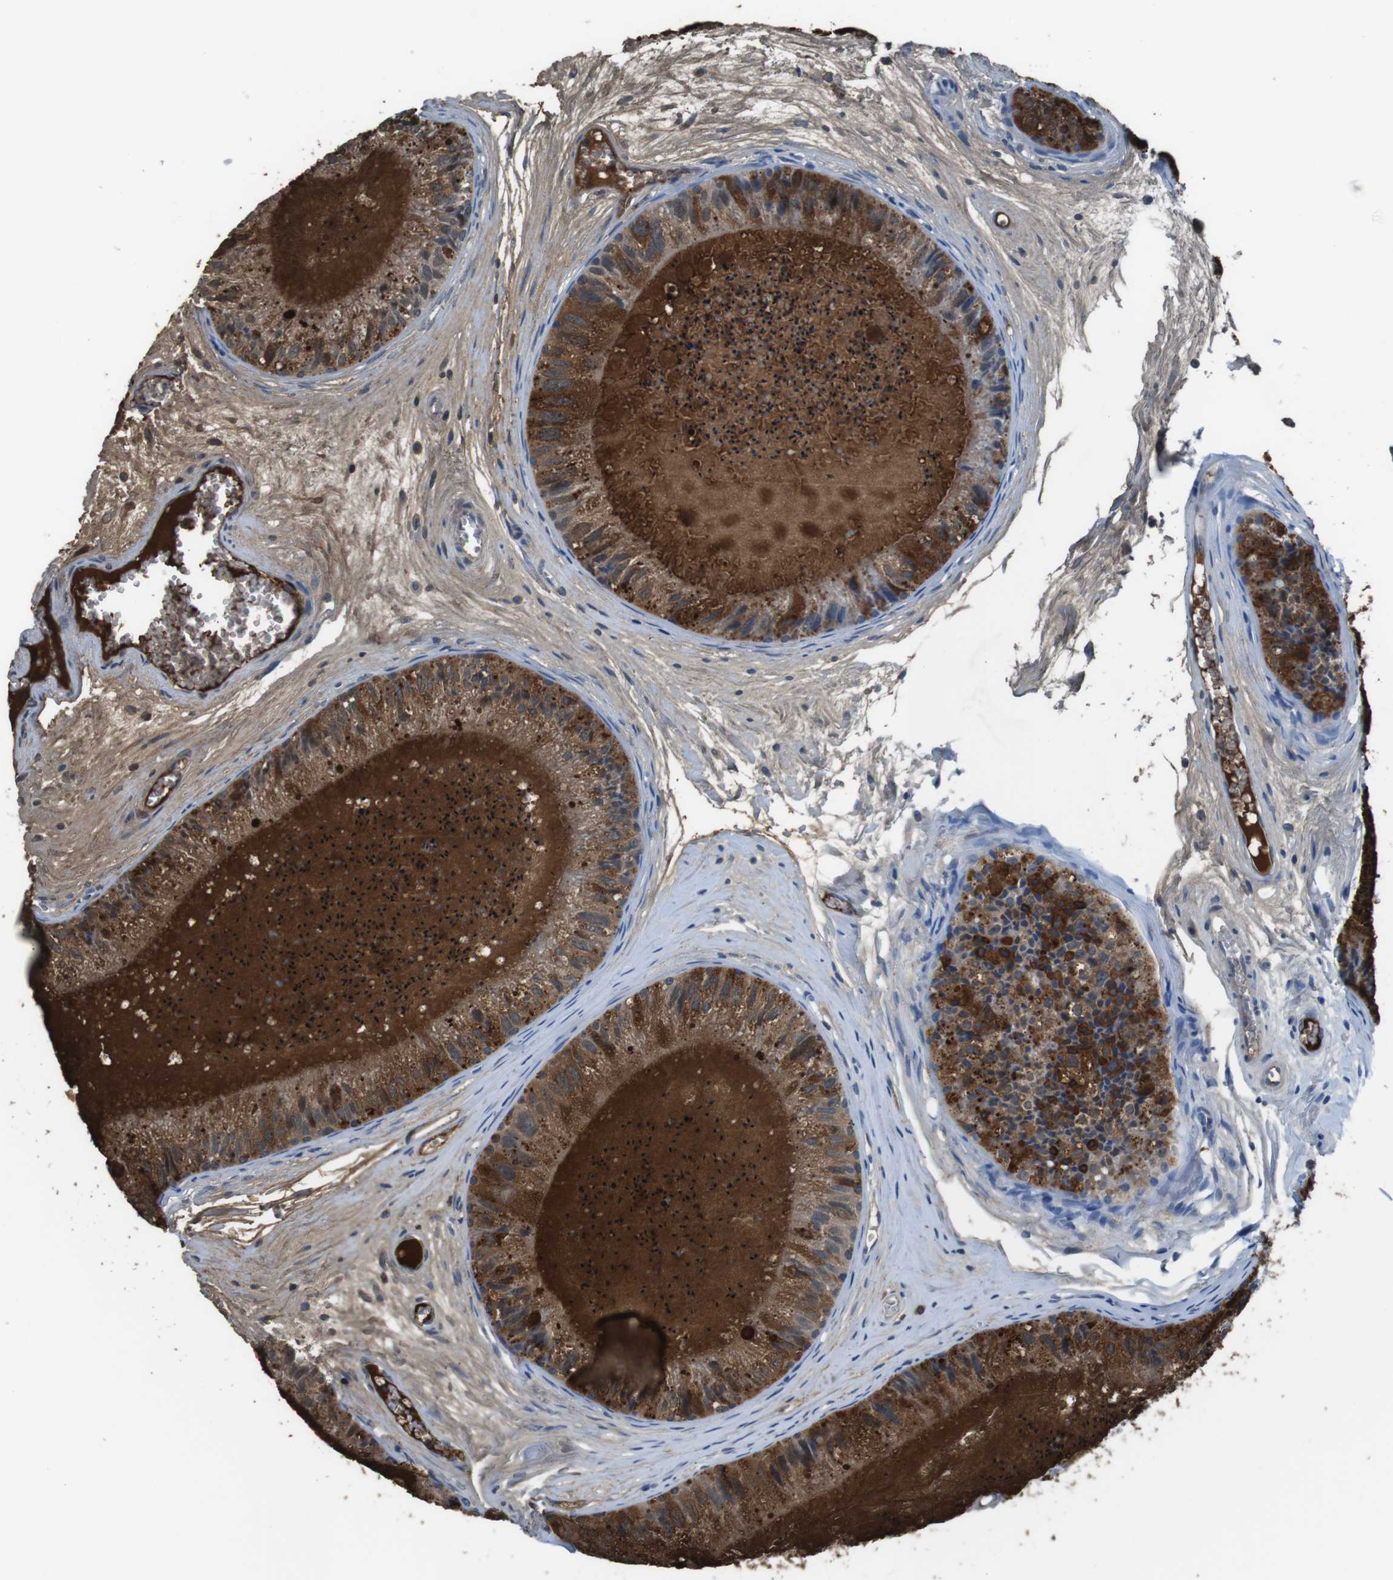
{"staining": {"intensity": "moderate", "quantity": "25%-75%", "location": "cytoplasmic/membranous"}, "tissue": "epididymis", "cell_type": "Glandular cells", "image_type": "normal", "snomed": [{"axis": "morphology", "description": "Normal tissue, NOS"}, {"axis": "topography", "description": "Epididymis"}], "caption": "The immunohistochemical stain labels moderate cytoplasmic/membranous expression in glandular cells of unremarkable epididymis.", "gene": "TMPRSS15", "patient": {"sex": "male", "age": 31}}